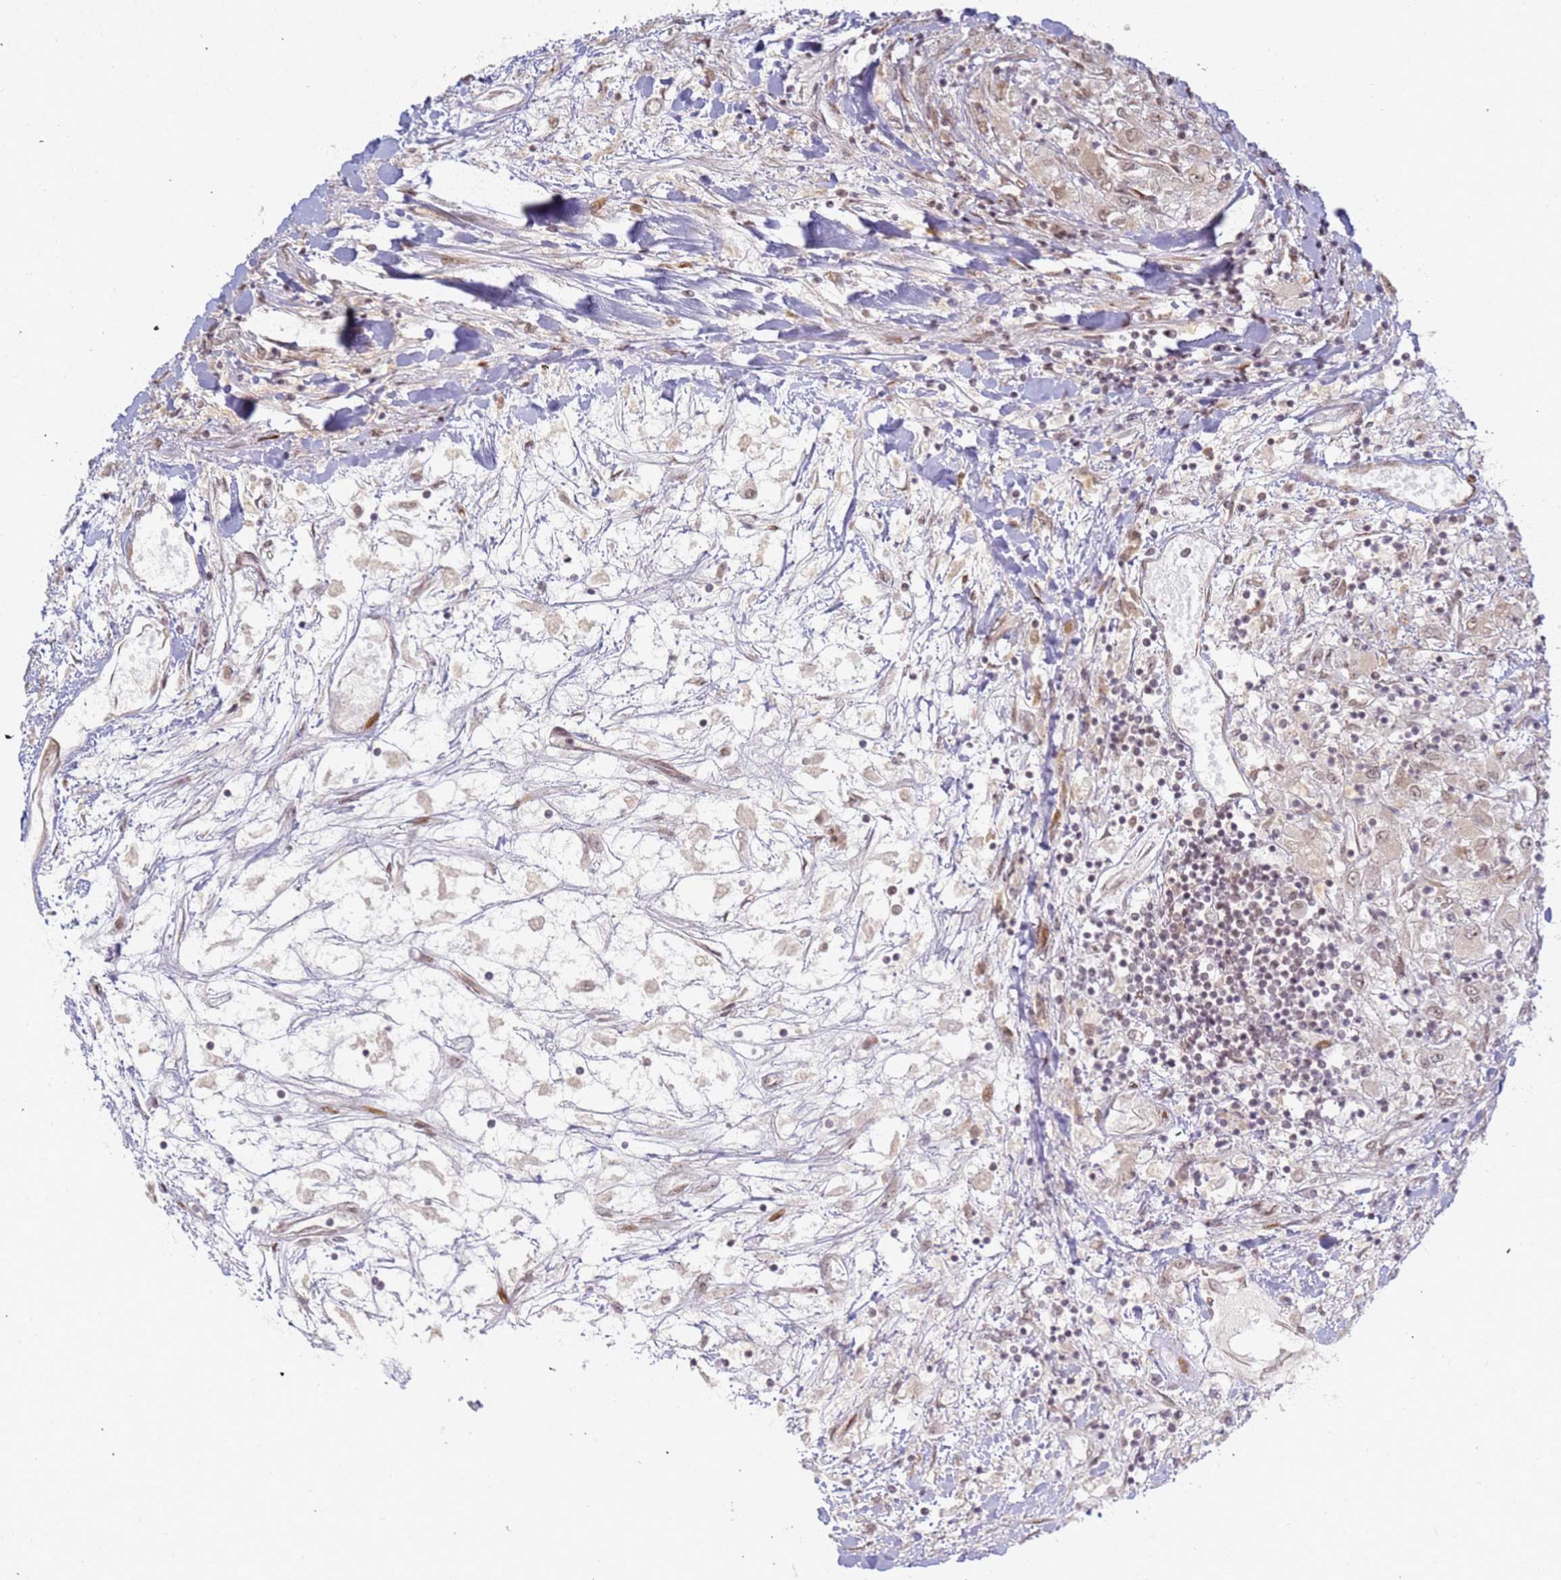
{"staining": {"intensity": "weak", "quantity": "25%-75%", "location": "nuclear"}, "tissue": "renal cancer", "cell_type": "Tumor cells", "image_type": "cancer", "snomed": [{"axis": "morphology", "description": "Adenocarcinoma, NOS"}, {"axis": "topography", "description": "Kidney"}], "caption": "High-magnification brightfield microscopy of renal adenocarcinoma stained with DAB (3,3'-diaminobenzidine) (brown) and counterstained with hematoxylin (blue). tumor cells exhibit weak nuclear positivity is appreciated in approximately25%-75% of cells.", "gene": "ABCA2", "patient": {"sex": "male", "age": 80}}